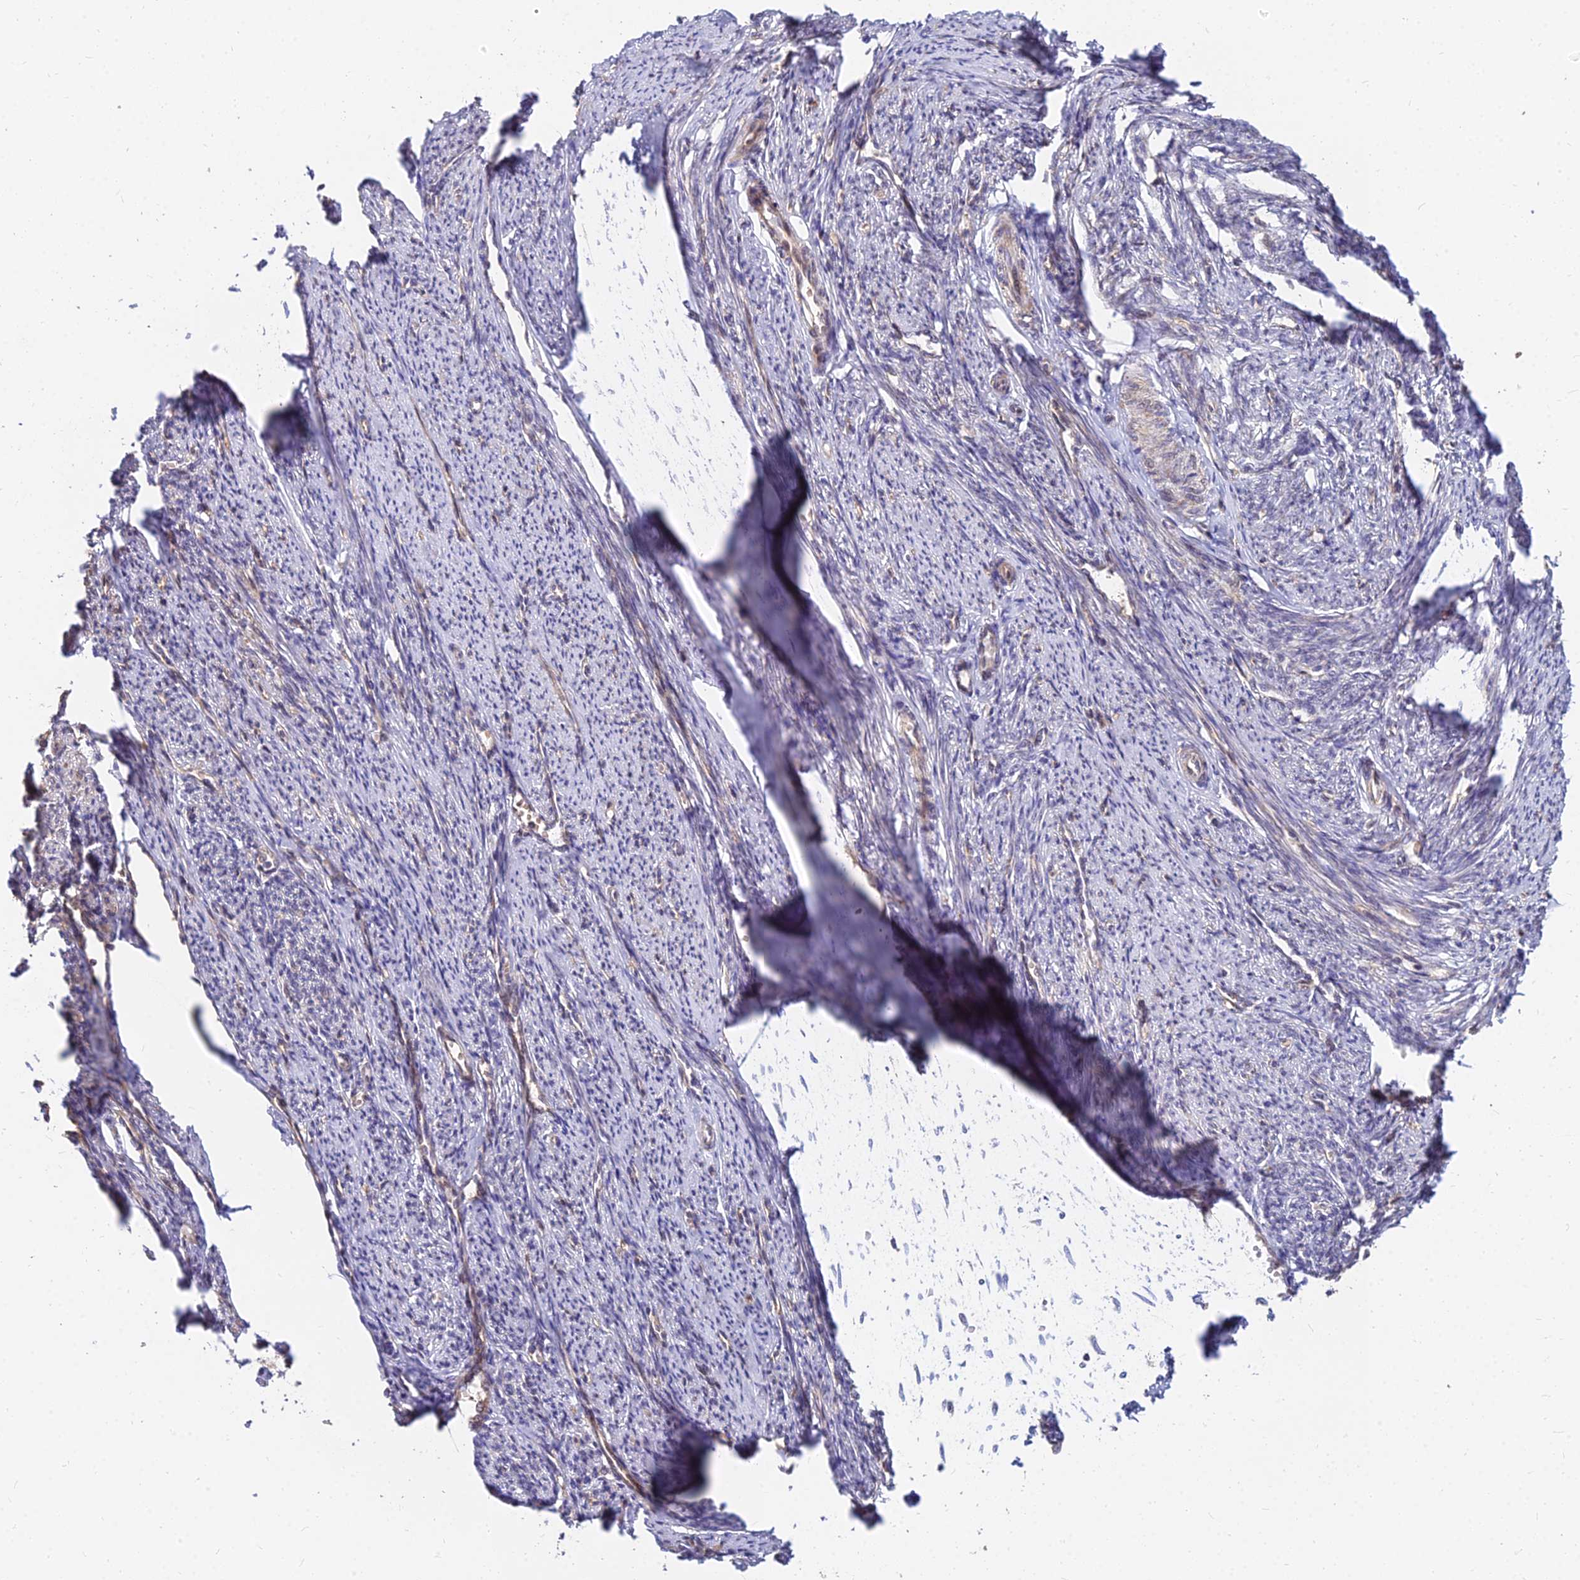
{"staining": {"intensity": "moderate", "quantity": "<25%", "location": "cytoplasmic/membranous"}, "tissue": "smooth muscle", "cell_type": "Smooth muscle cells", "image_type": "normal", "snomed": [{"axis": "morphology", "description": "Normal tissue, NOS"}, {"axis": "topography", "description": "Smooth muscle"}, {"axis": "topography", "description": "Uterus"}], "caption": "Protein staining by immunohistochemistry displays moderate cytoplasmic/membranous positivity in about <25% of smooth muscle cells in benign smooth muscle. Using DAB (brown) and hematoxylin (blue) stains, captured at high magnification using brightfield microscopy.", "gene": "CCT6A", "patient": {"sex": "female", "age": 59}}